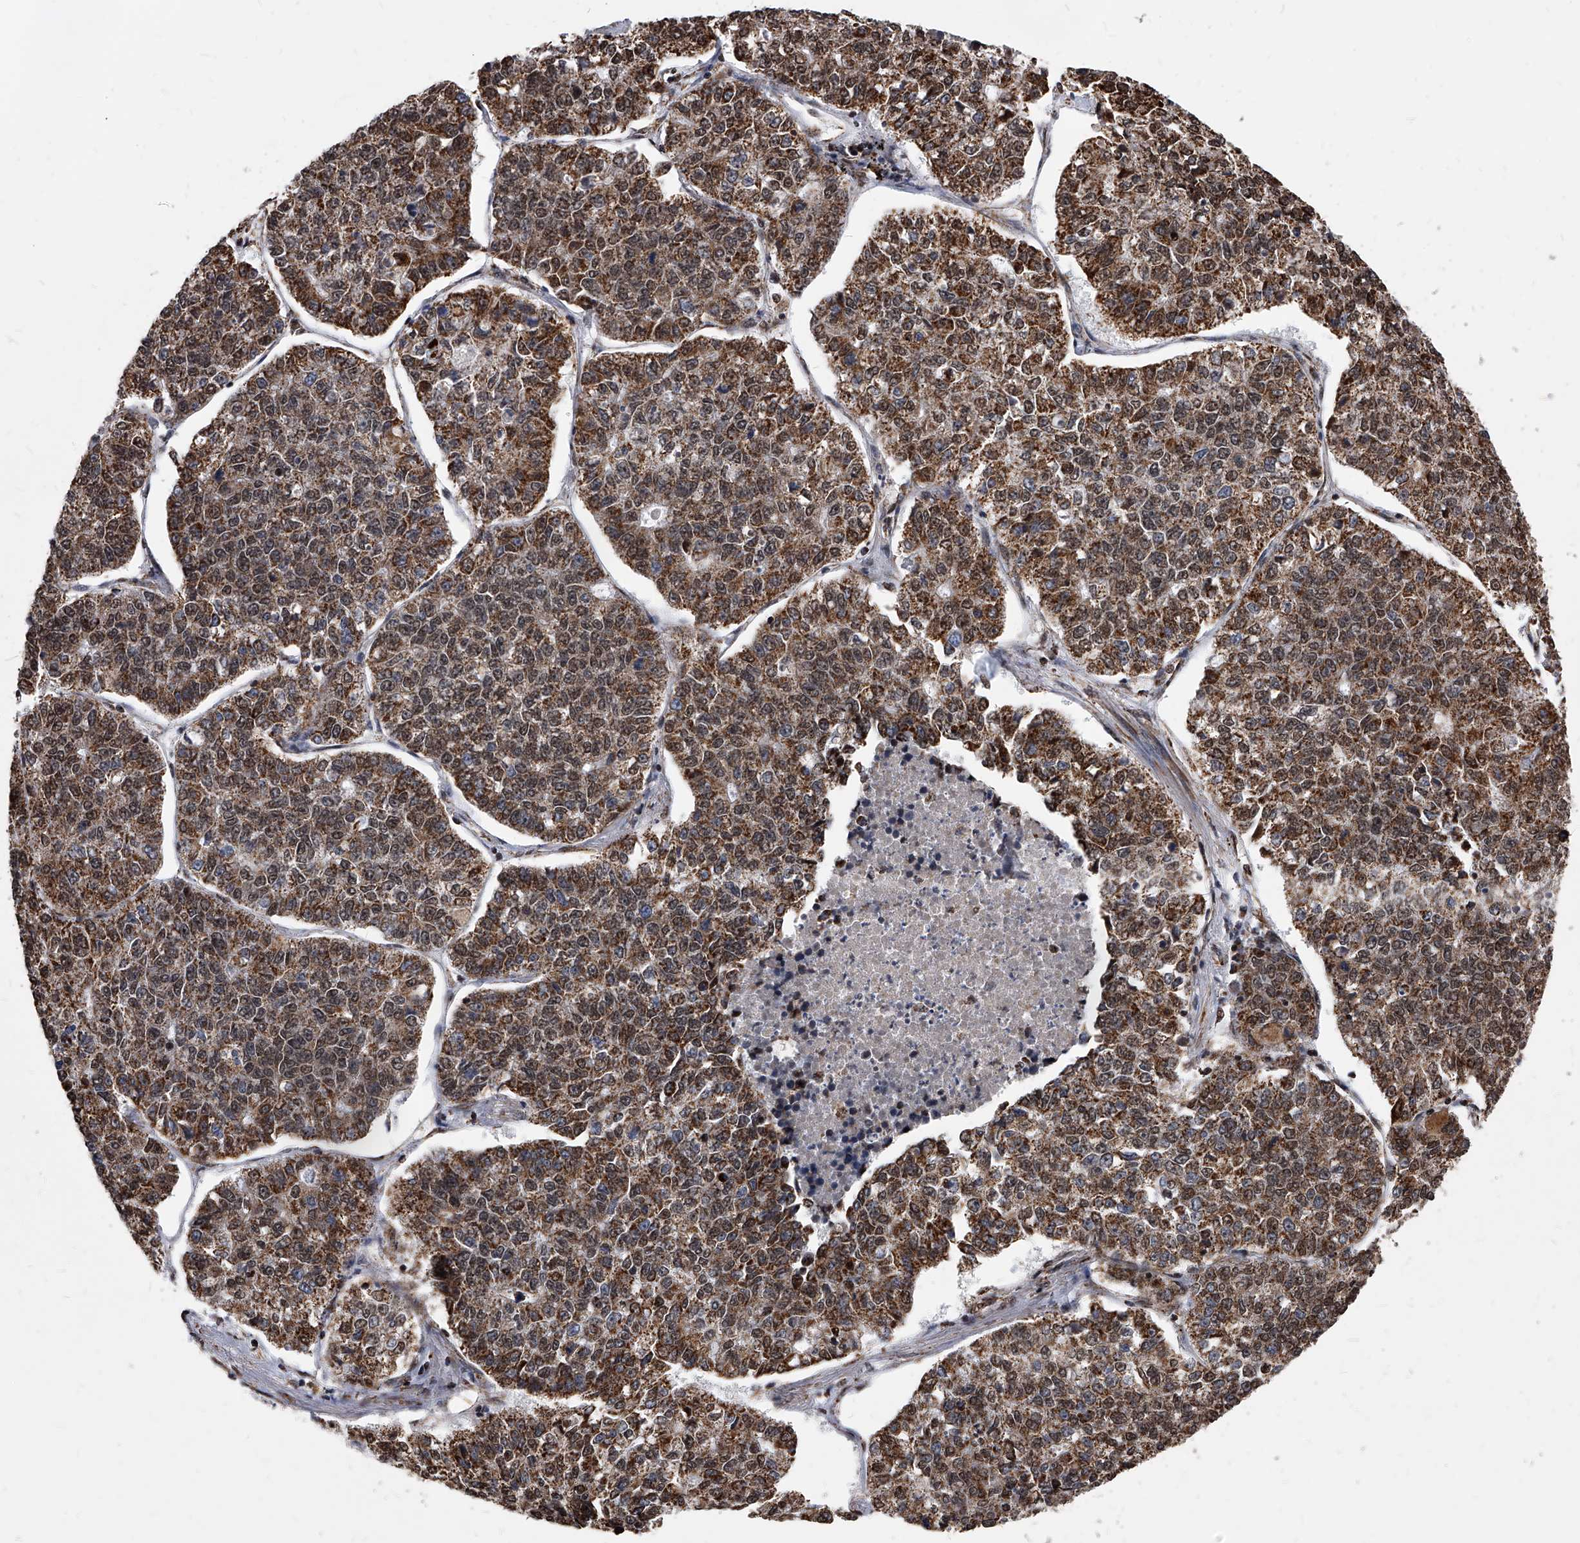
{"staining": {"intensity": "strong", "quantity": ">75%", "location": "cytoplasmic/membranous,nuclear"}, "tissue": "lung cancer", "cell_type": "Tumor cells", "image_type": "cancer", "snomed": [{"axis": "morphology", "description": "Adenocarcinoma, NOS"}, {"axis": "topography", "description": "Lung"}], "caption": "Tumor cells exhibit strong cytoplasmic/membranous and nuclear positivity in about >75% of cells in adenocarcinoma (lung).", "gene": "DUSP22", "patient": {"sex": "male", "age": 49}}